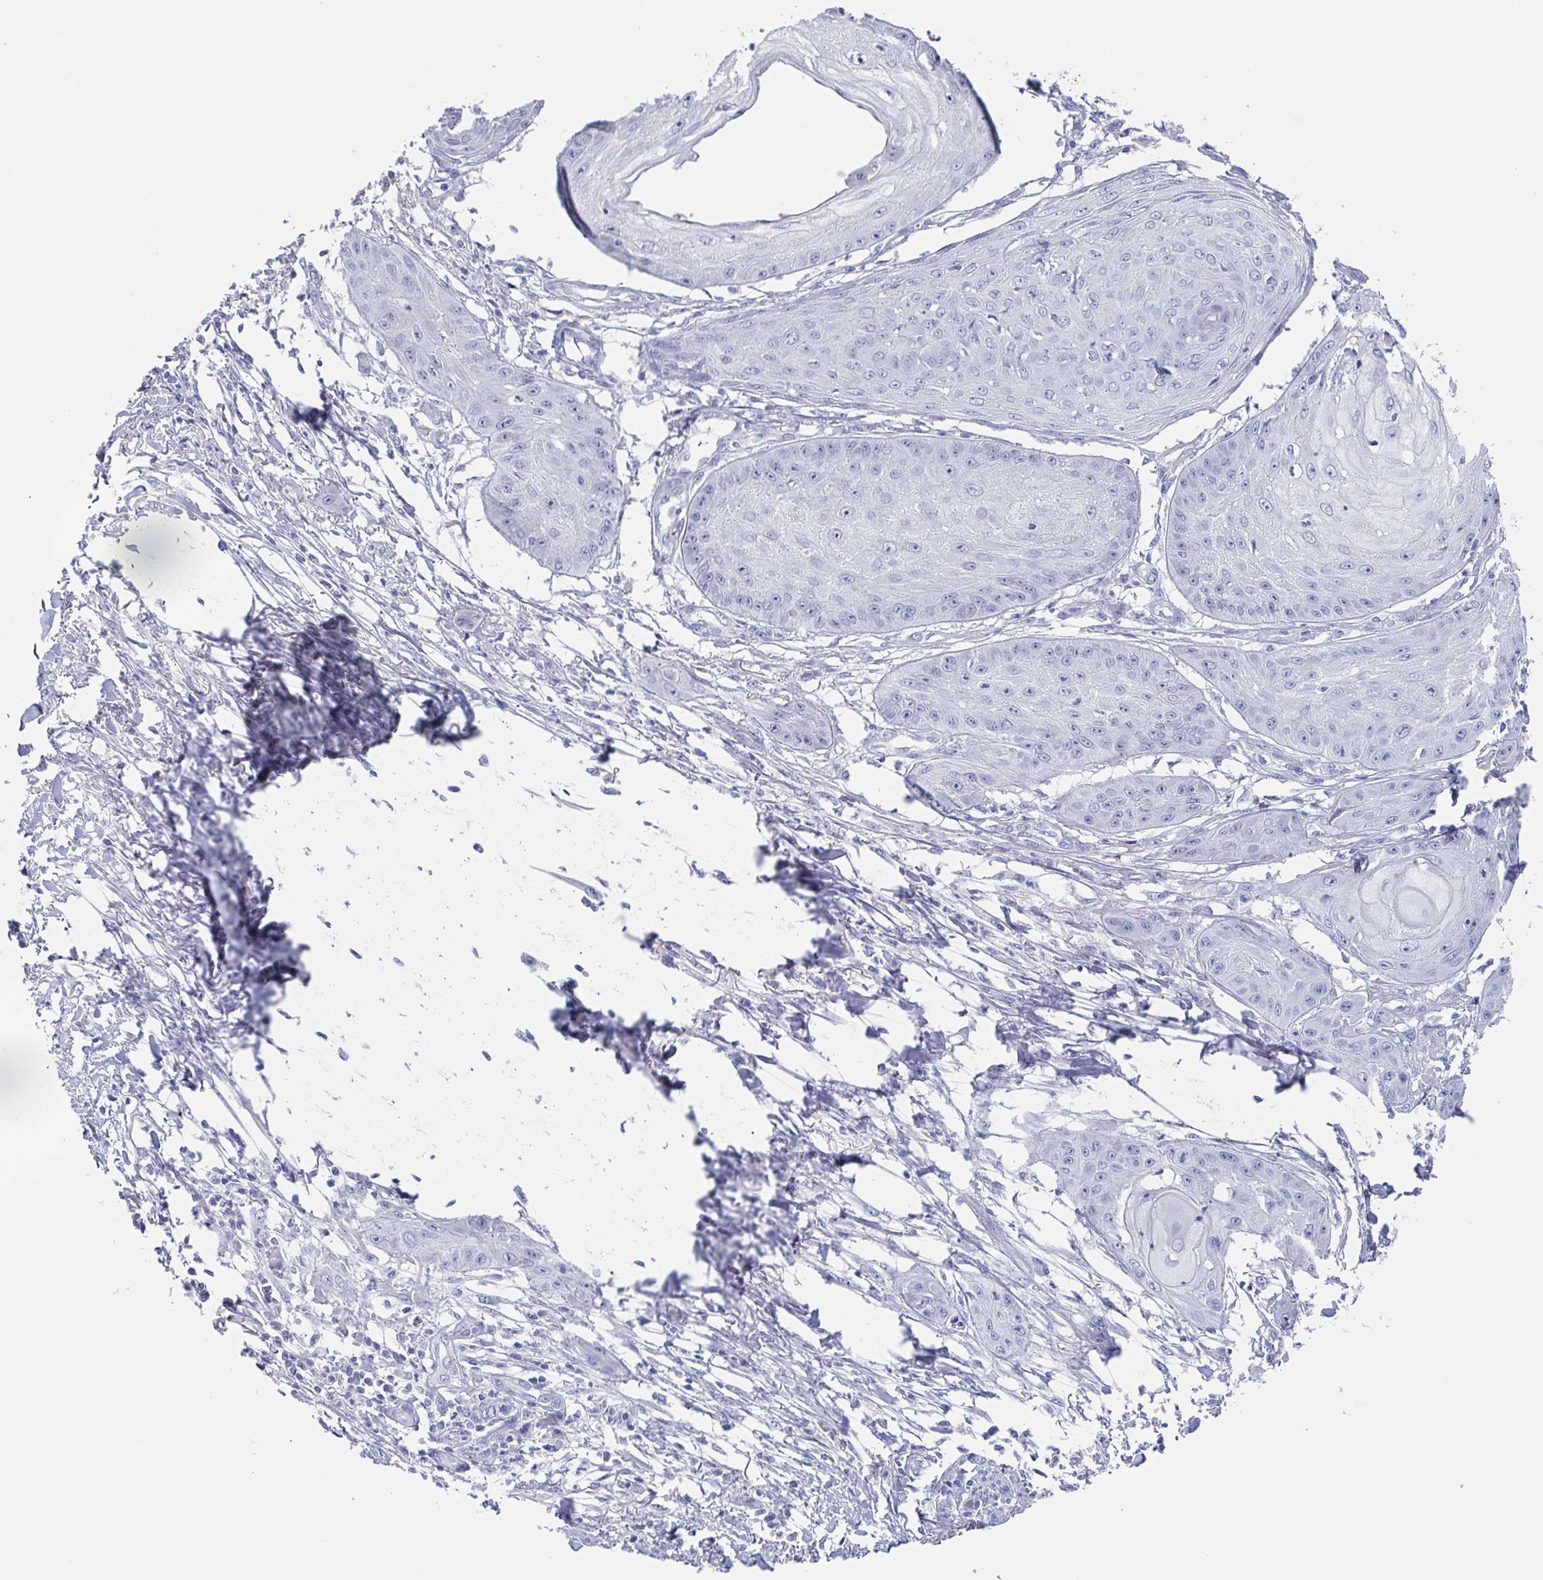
{"staining": {"intensity": "negative", "quantity": "none", "location": "none"}, "tissue": "skin cancer", "cell_type": "Tumor cells", "image_type": "cancer", "snomed": [{"axis": "morphology", "description": "Squamous cell carcinoma, NOS"}, {"axis": "topography", "description": "Skin"}], "caption": "High power microscopy photomicrograph of an immunohistochemistry histopathology image of skin squamous cell carcinoma, revealing no significant expression in tumor cells.", "gene": "NOXRED1", "patient": {"sex": "male", "age": 70}}